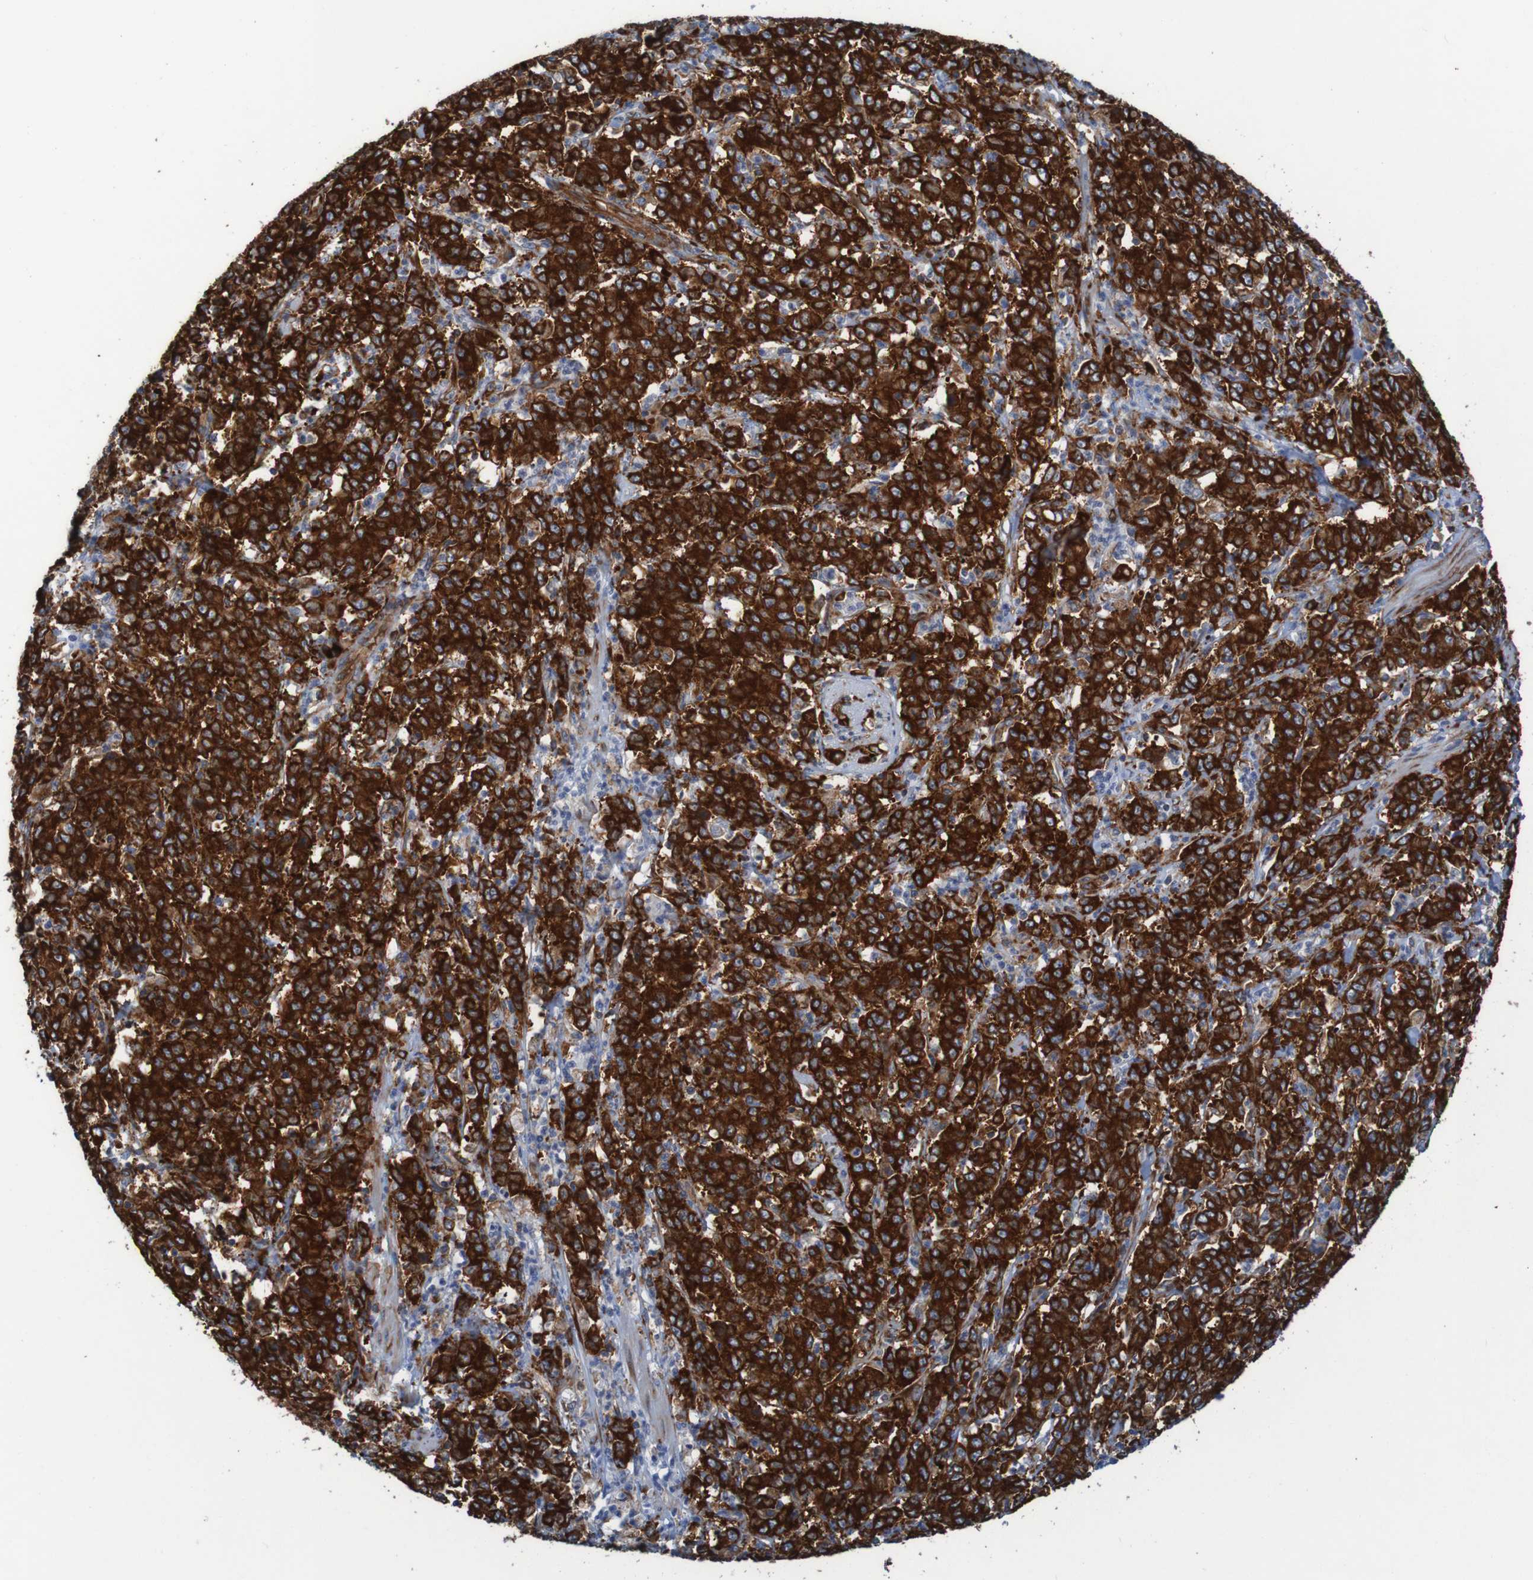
{"staining": {"intensity": "strong", "quantity": ">75%", "location": "cytoplasmic/membranous"}, "tissue": "stomach cancer", "cell_type": "Tumor cells", "image_type": "cancer", "snomed": [{"axis": "morphology", "description": "Adenocarcinoma, NOS"}, {"axis": "topography", "description": "Stomach, lower"}], "caption": "A micrograph of human adenocarcinoma (stomach) stained for a protein shows strong cytoplasmic/membranous brown staining in tumor cells.", "gene": "RPL10", "patient": {"sex": "female", "age": 71}}